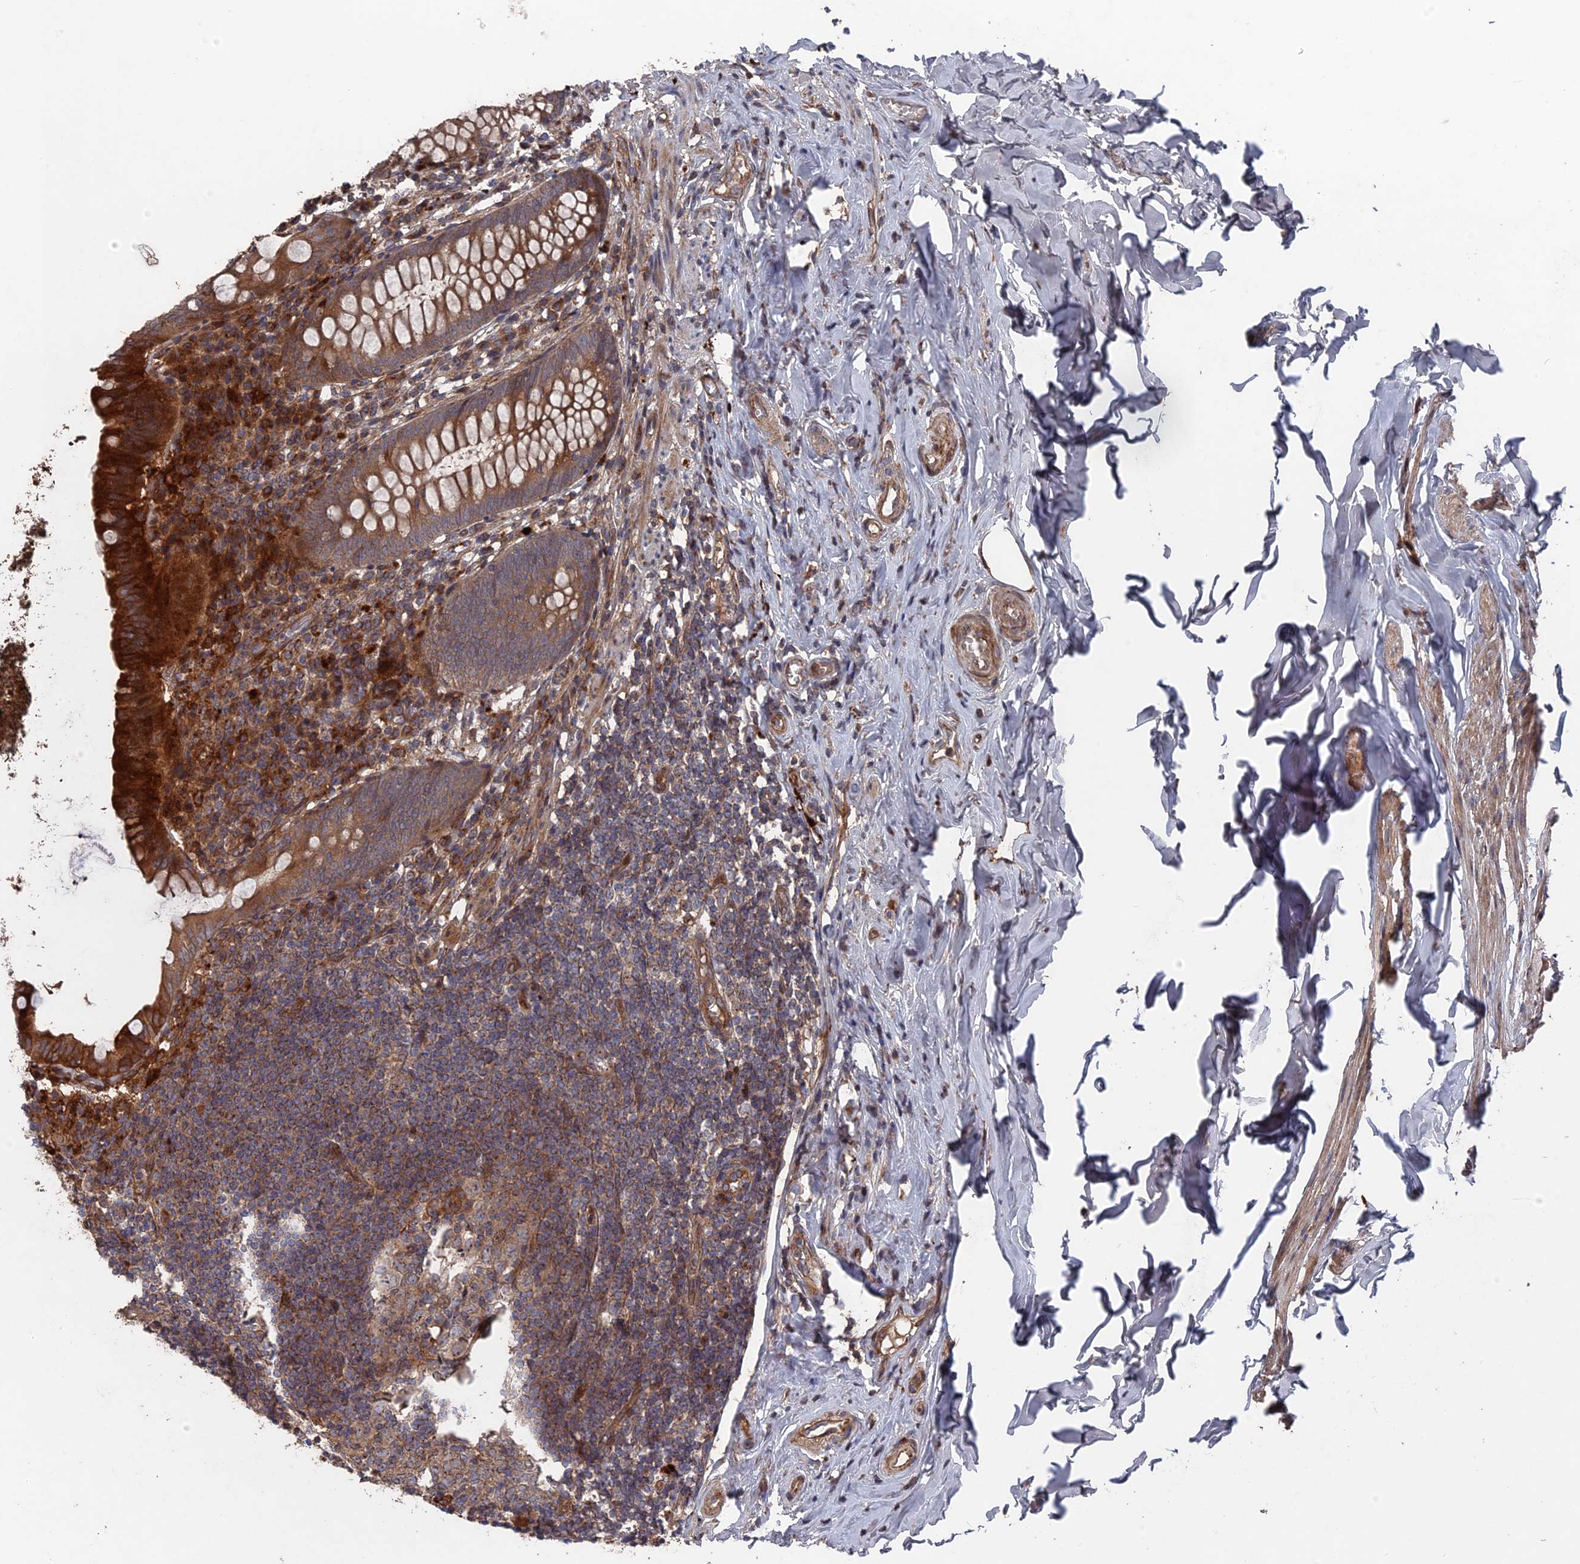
{"staining": {"intensity": "strong", "quantity": "25%-75%", "location": "cytoplasmic/membranous"}, "tissue": "appendix", "cell_type": "Glandular cells", "image_type": "normal", "snomed": [{"axis": "morphology", "description": "Normal tissue, NOS"}, {"axis": "topography", "description": "Appendix"}], "caption": "DAB (3,3'-diaminobenzidine) immunohistochemical staining of benign human appendix reveals strong cytoplasmic/membranous protein positivity in about 25%-75% of glandular cells. The protein of interest is shown in brown color, while the nuclei are stained blue.", "gene": "DEF8", "patient": {"sex": "female", "age": 51}}